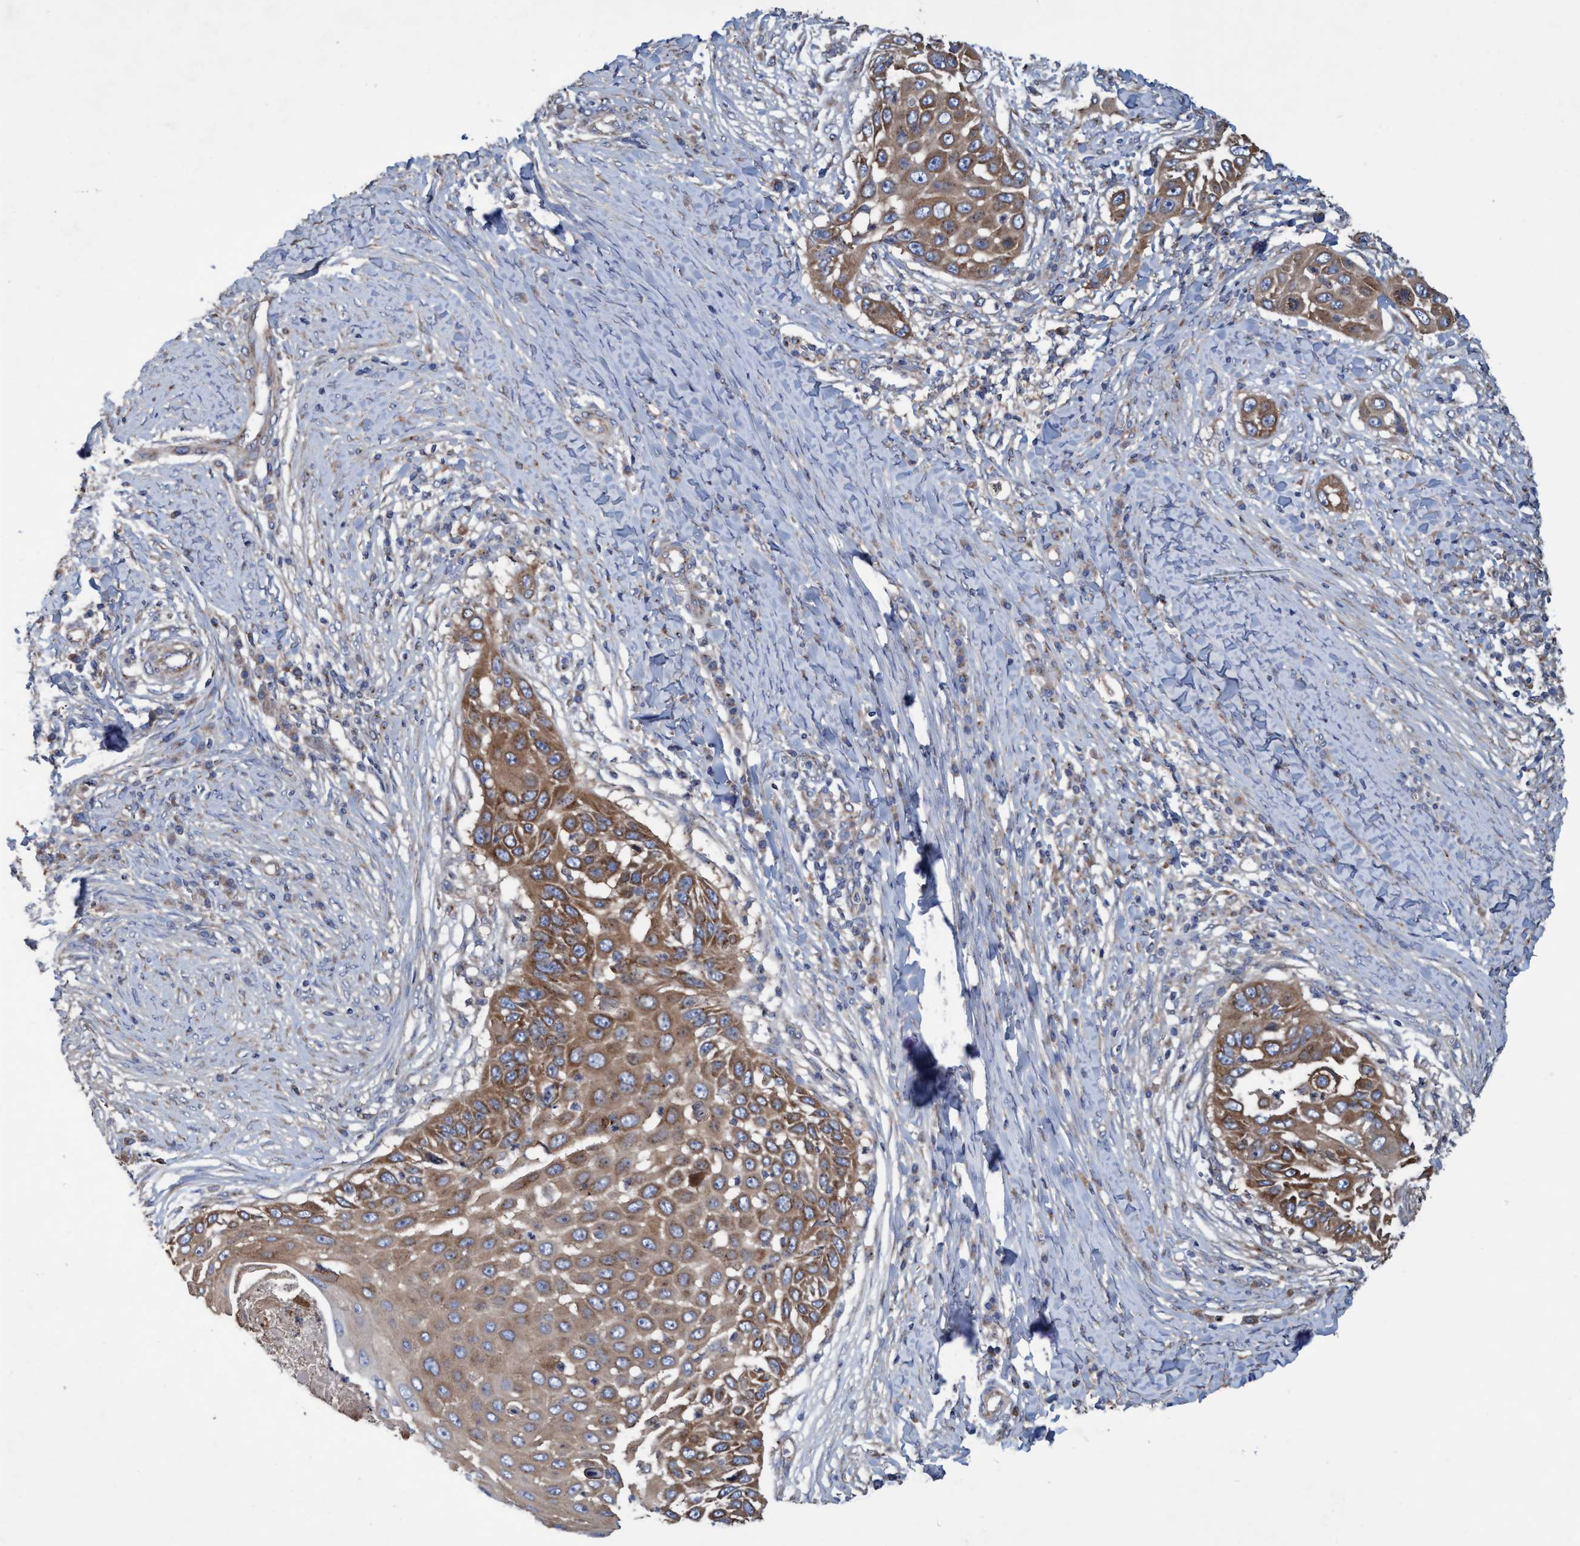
{"staining": {"intensity": "moderate", "quantity": ">75%", "location": "cytoplasmic/membranous"}, "tissue": "skin cancer", "cell_type": "Tumor cells", "image_type": "cancer", "snomed": [{"axis": "morphology", "description": "Squamous cell carcinoma, NOS"}, {"axis": "topography", "description": "Skin"}], "caption": "A medium amount of moderate cytoplasmic/membranous expression is seen in approximately >75% of tumor cells in skin cancer (squamous cell carcinoma) tissue.", "gene": "BICD2", "patient": {"sex": "female", "age": 44}}